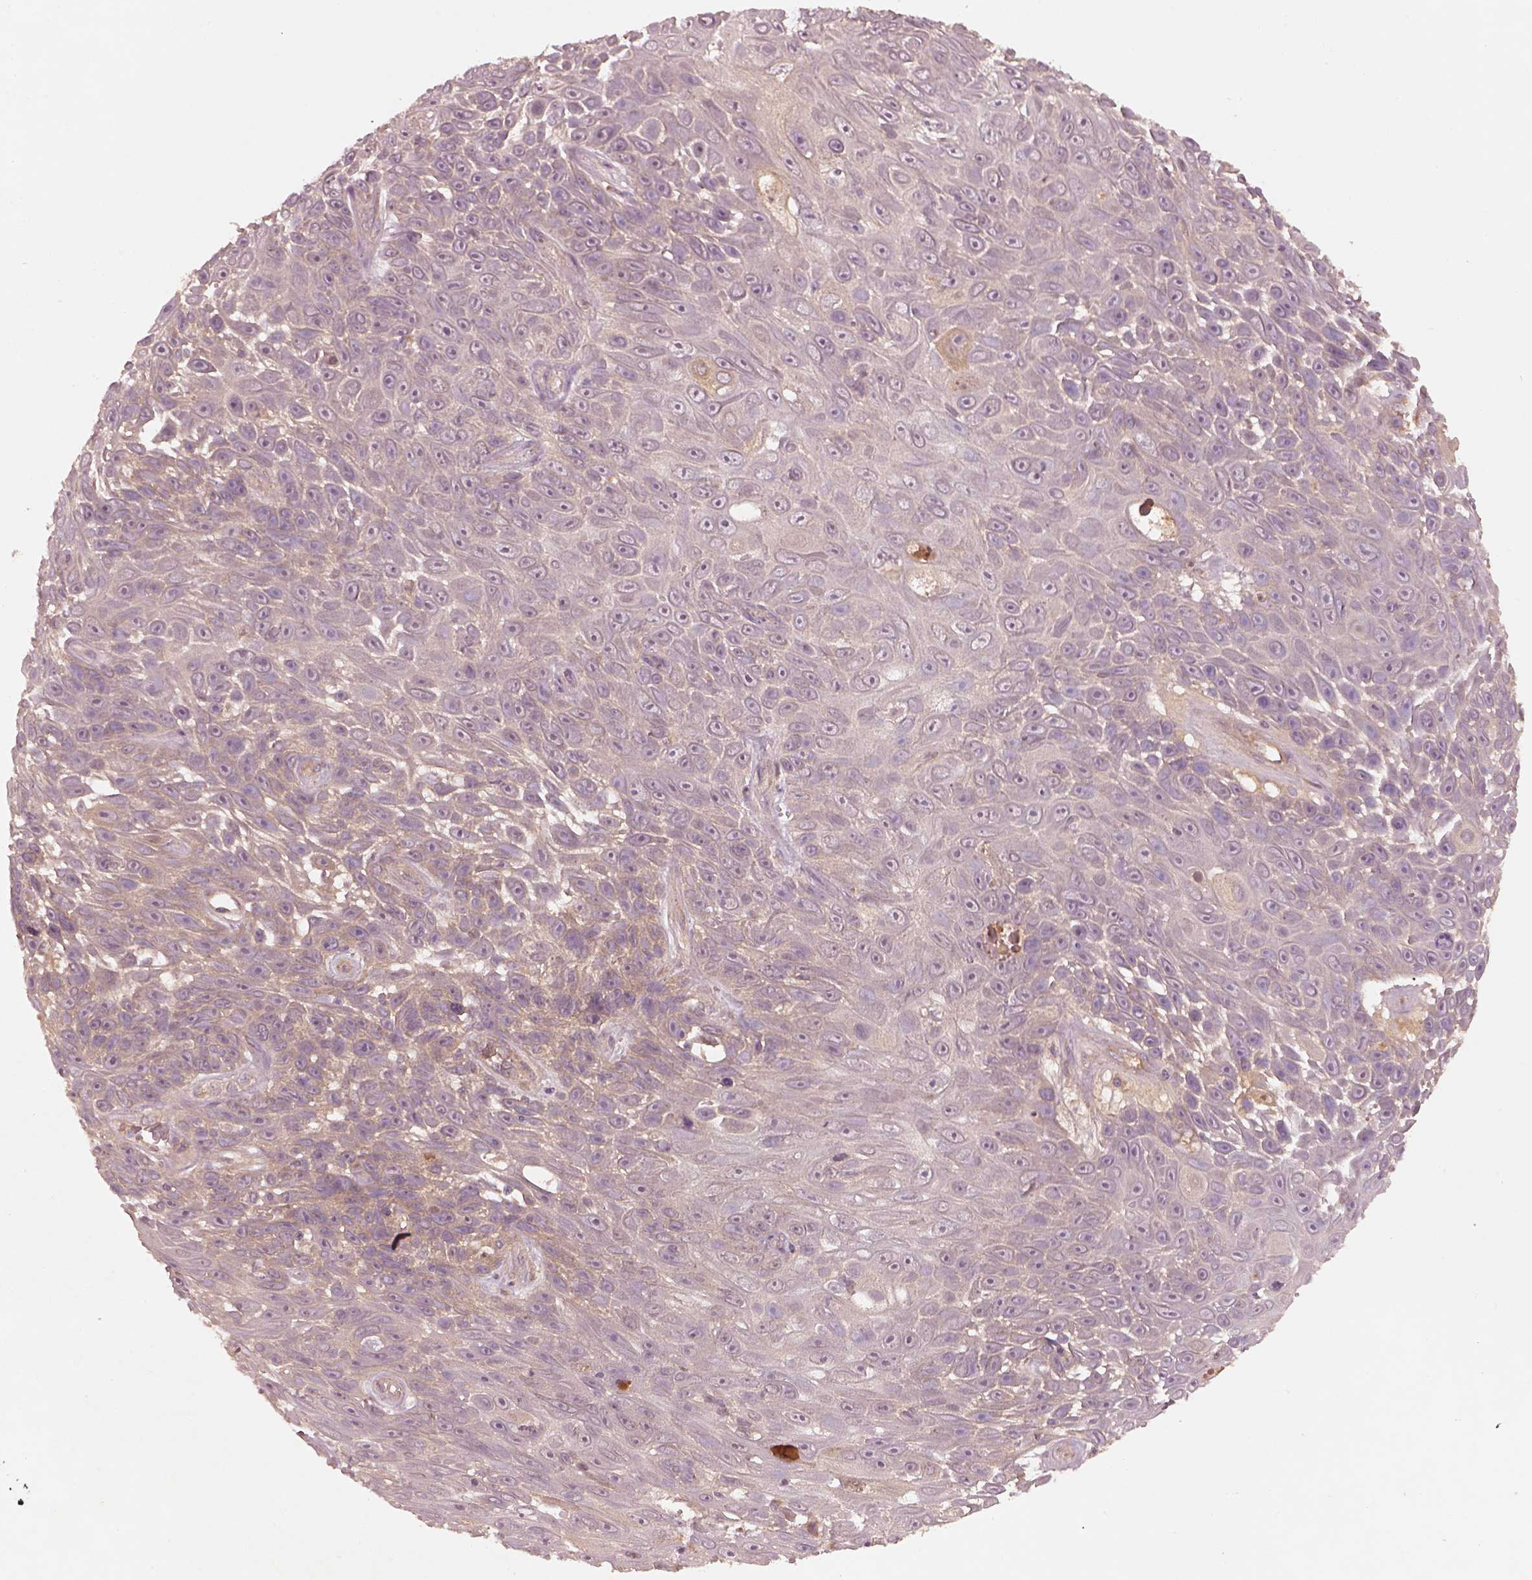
{"staining": {"intensity": "weak", "quantity": "<25%", "location": "cytoplasmic/membranous"}, "tissue": "skin cancer", "cell_type": "Tumor cells", "image_type": "cancer", "snomed": [{"axis": "morphology", "description": "Squamous cell carcinoma, NOS"}, {"axis": "topography", "description": "Skin"}], "caption": "The immunohistochemistry (IHC) photomicrograph has no significant expression in tumor cells of skin squamous cell carcinoma tissue.", "gene": "FAM234A", "patient": {"sex": "male", "age": 82}}